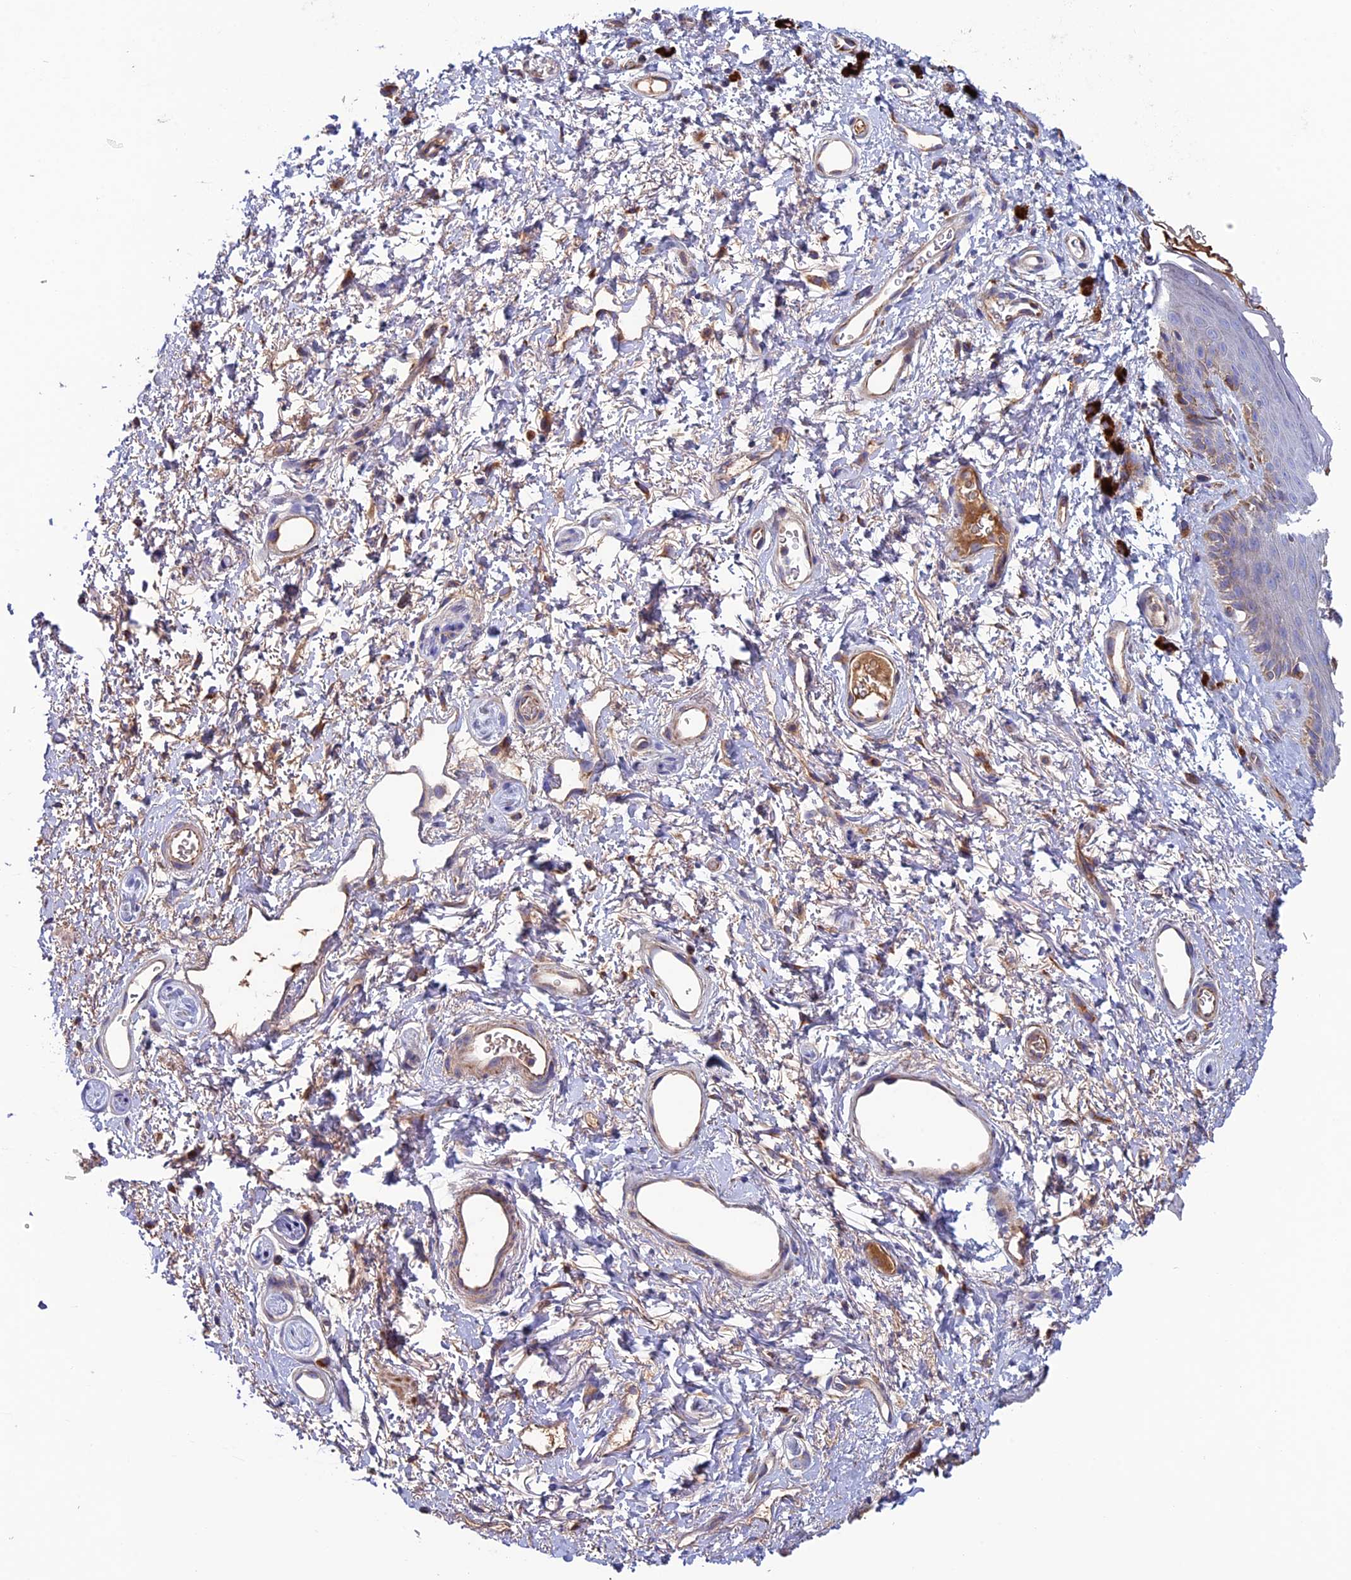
{"staining": {"intensity": "moderate", "quantity": "25%-75%", "location": "cytoplasmic/membranous"}, "tissue": "skin", "cell_type": "Epidermal cells", "image_type": "normal", "snomed": [{"axis": "morphology", "description": "Normal tissue, NOS"}, {"axis": "topography", "description": "Anal"}], "caption": "The histopathology image displays immunohistochemical staining of normal skin. There is moderate cytoplasmic/membranous staining is appreciated in about 25%-75% of epidermal cells. The protein is stained brown, and the nuclei are stained in blue (DAB IHC with brightfield microscopy, high magnification).", "gene": "SLC15A5", "patient": {"sex": "female", "age": 46}}